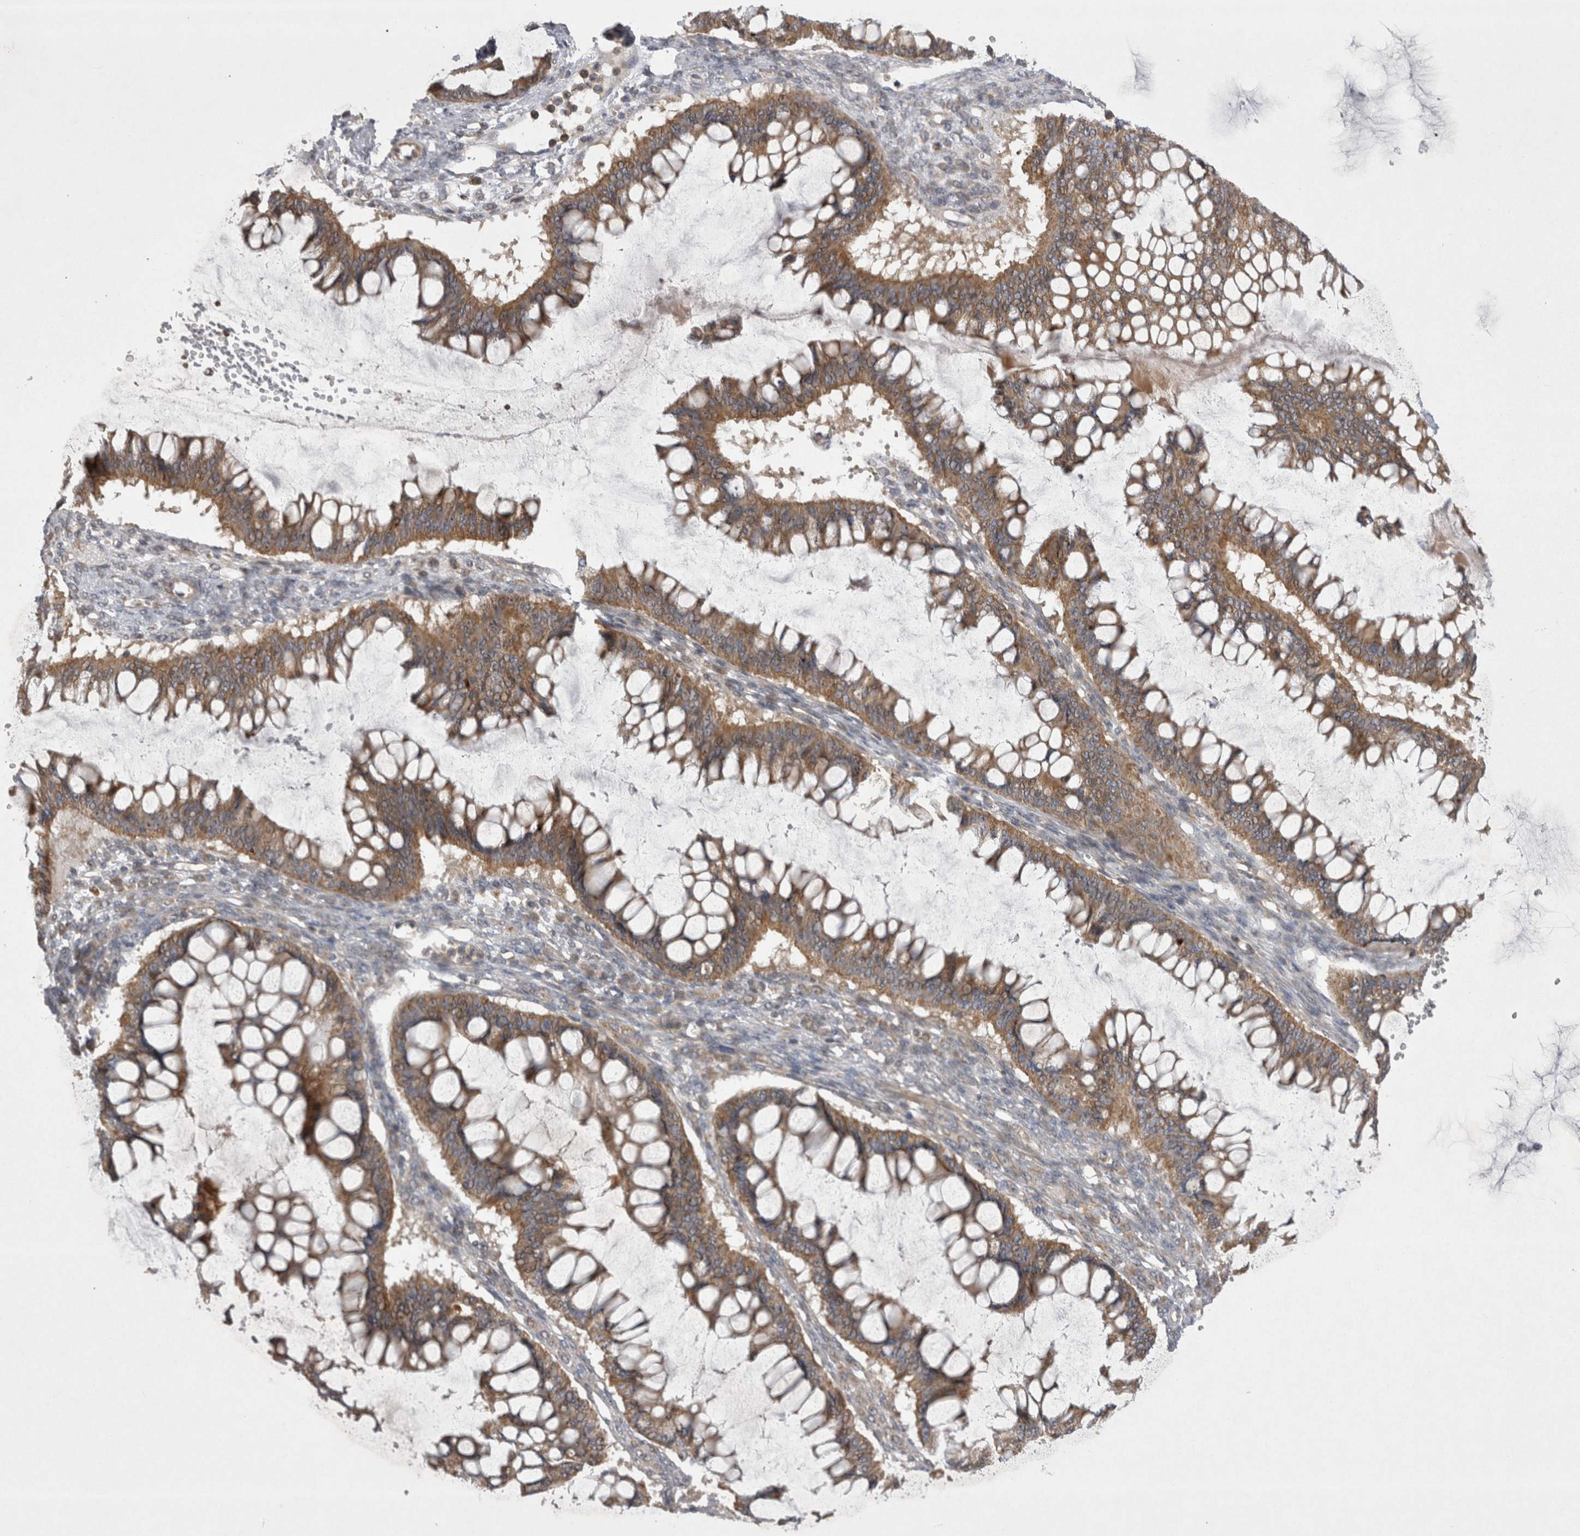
{"staining": {"intensity": "moderate", "quantity": ">75%", "location": "cytoplasmic/membranous"}, "tissue": "ovarian cancer", "cell_type": "Tumor cells", "image_type": "cancer", "snomed": [{"axis": "morphology", "description": "Cystadenocarcinoma, mucinous, NOS"}, {"axis": "topography", "description": "Ovary"}], "caption": "A high-resolution image shows immunohistochemistry staining of ovarian cancer, which displays moderate cytoplasmic/membranous positivity in approximately >75% of tumor cells.", "gene": "TSPOAP1", "patient": {"sex": "female", "age": 73}}